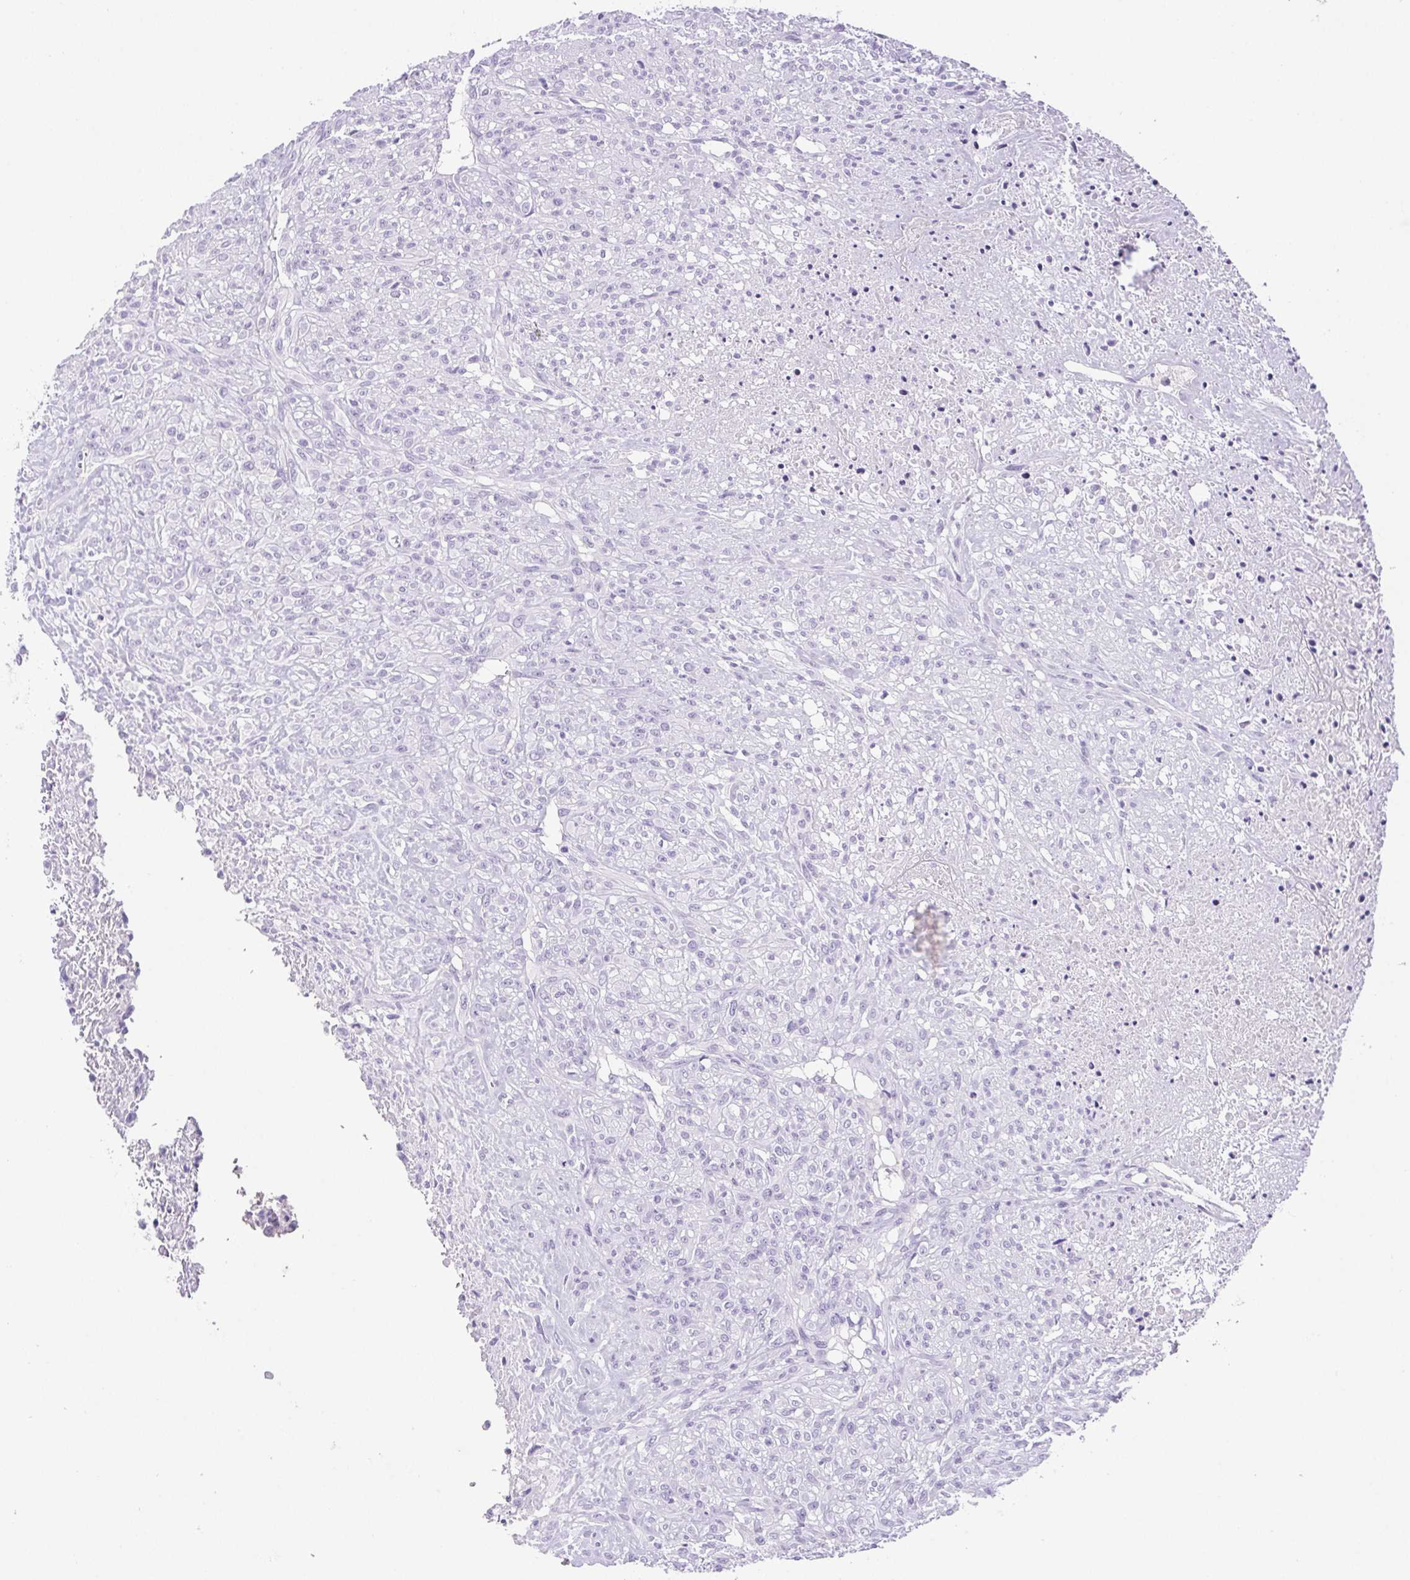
{"staining": {"intensity": "negative", "quantity": "none", "location": "none"}, "tissue": "renal cancer", "cell_type": "Tumor cells", "image_type": "cancer", "snomed": [{"axis": "morphology", "description": "Adenocarcinoma, NOS"}, {"axis": "topography", "description": "Kidney"}], "caption": "Immunohistochemical staining of renal cancer (adenocarcinoma) exhibits no significant positivity in tumor cells.", "gene": "PAPPA2", "patient": {"sex": "male", "age": 58}}